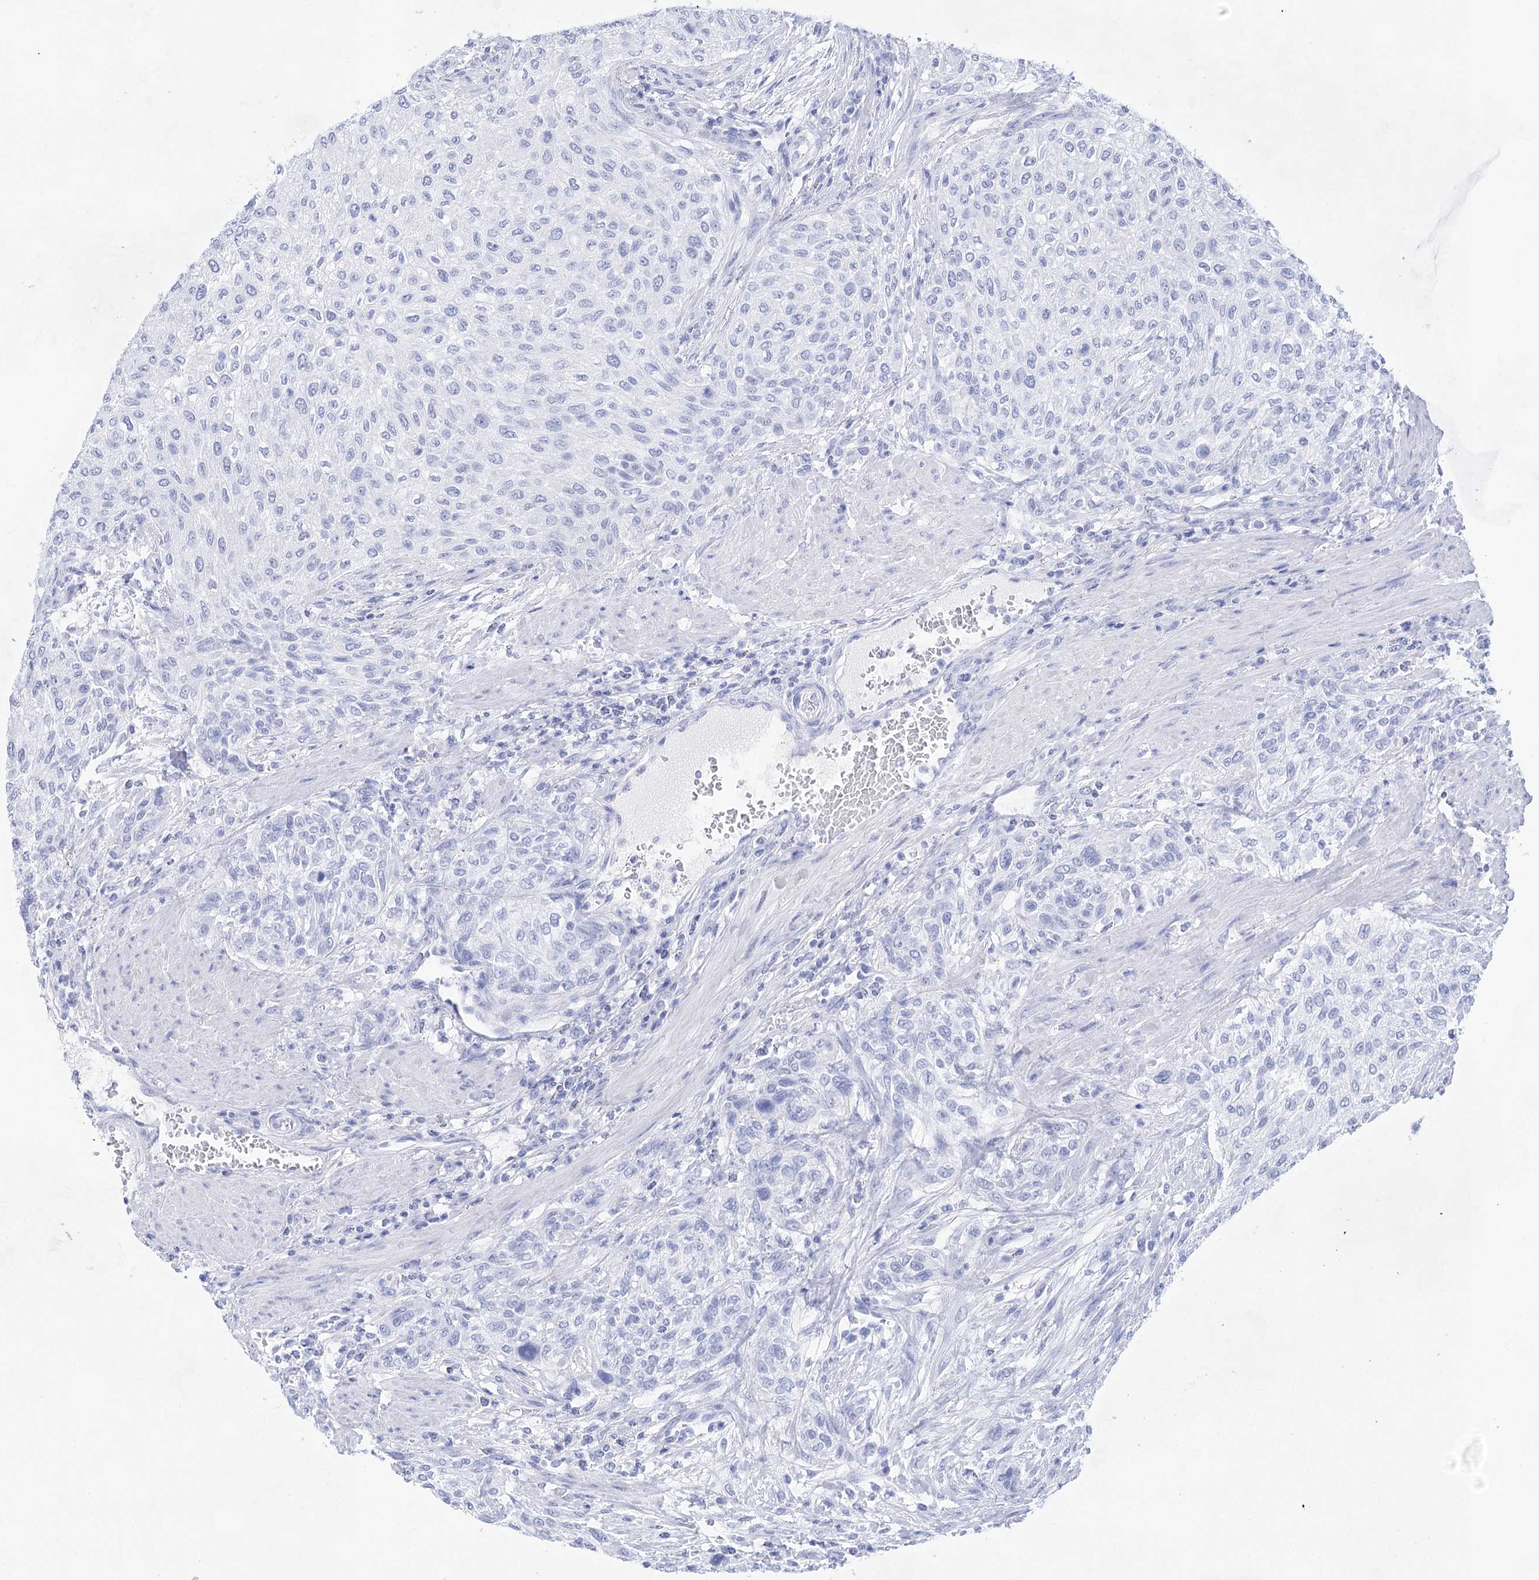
{"staining": {"intensity": "negative", "quantity": "none", "location": "none"}, "tissue": "urothelial cancer", "cell_type": "Tumor cells", "image_type": "cancer", "snomed": [{"axis": "morphology", "description": "Urothelial carcinoma, High grade"}, {"axis": "topography", "description": "Urinary bladder"}], "caption": "A high-resolution photomicrograph shows immunohistochemistry (IHC) staining of urothelial cancer, which reveals no significant positivity in tumor cells. (DAB (3,3'-diaminobenzidine) immunohistochemistry (IHC), high magnification).", "gene": "LALBA", "patient": {"sex": "male", "age": 35}}